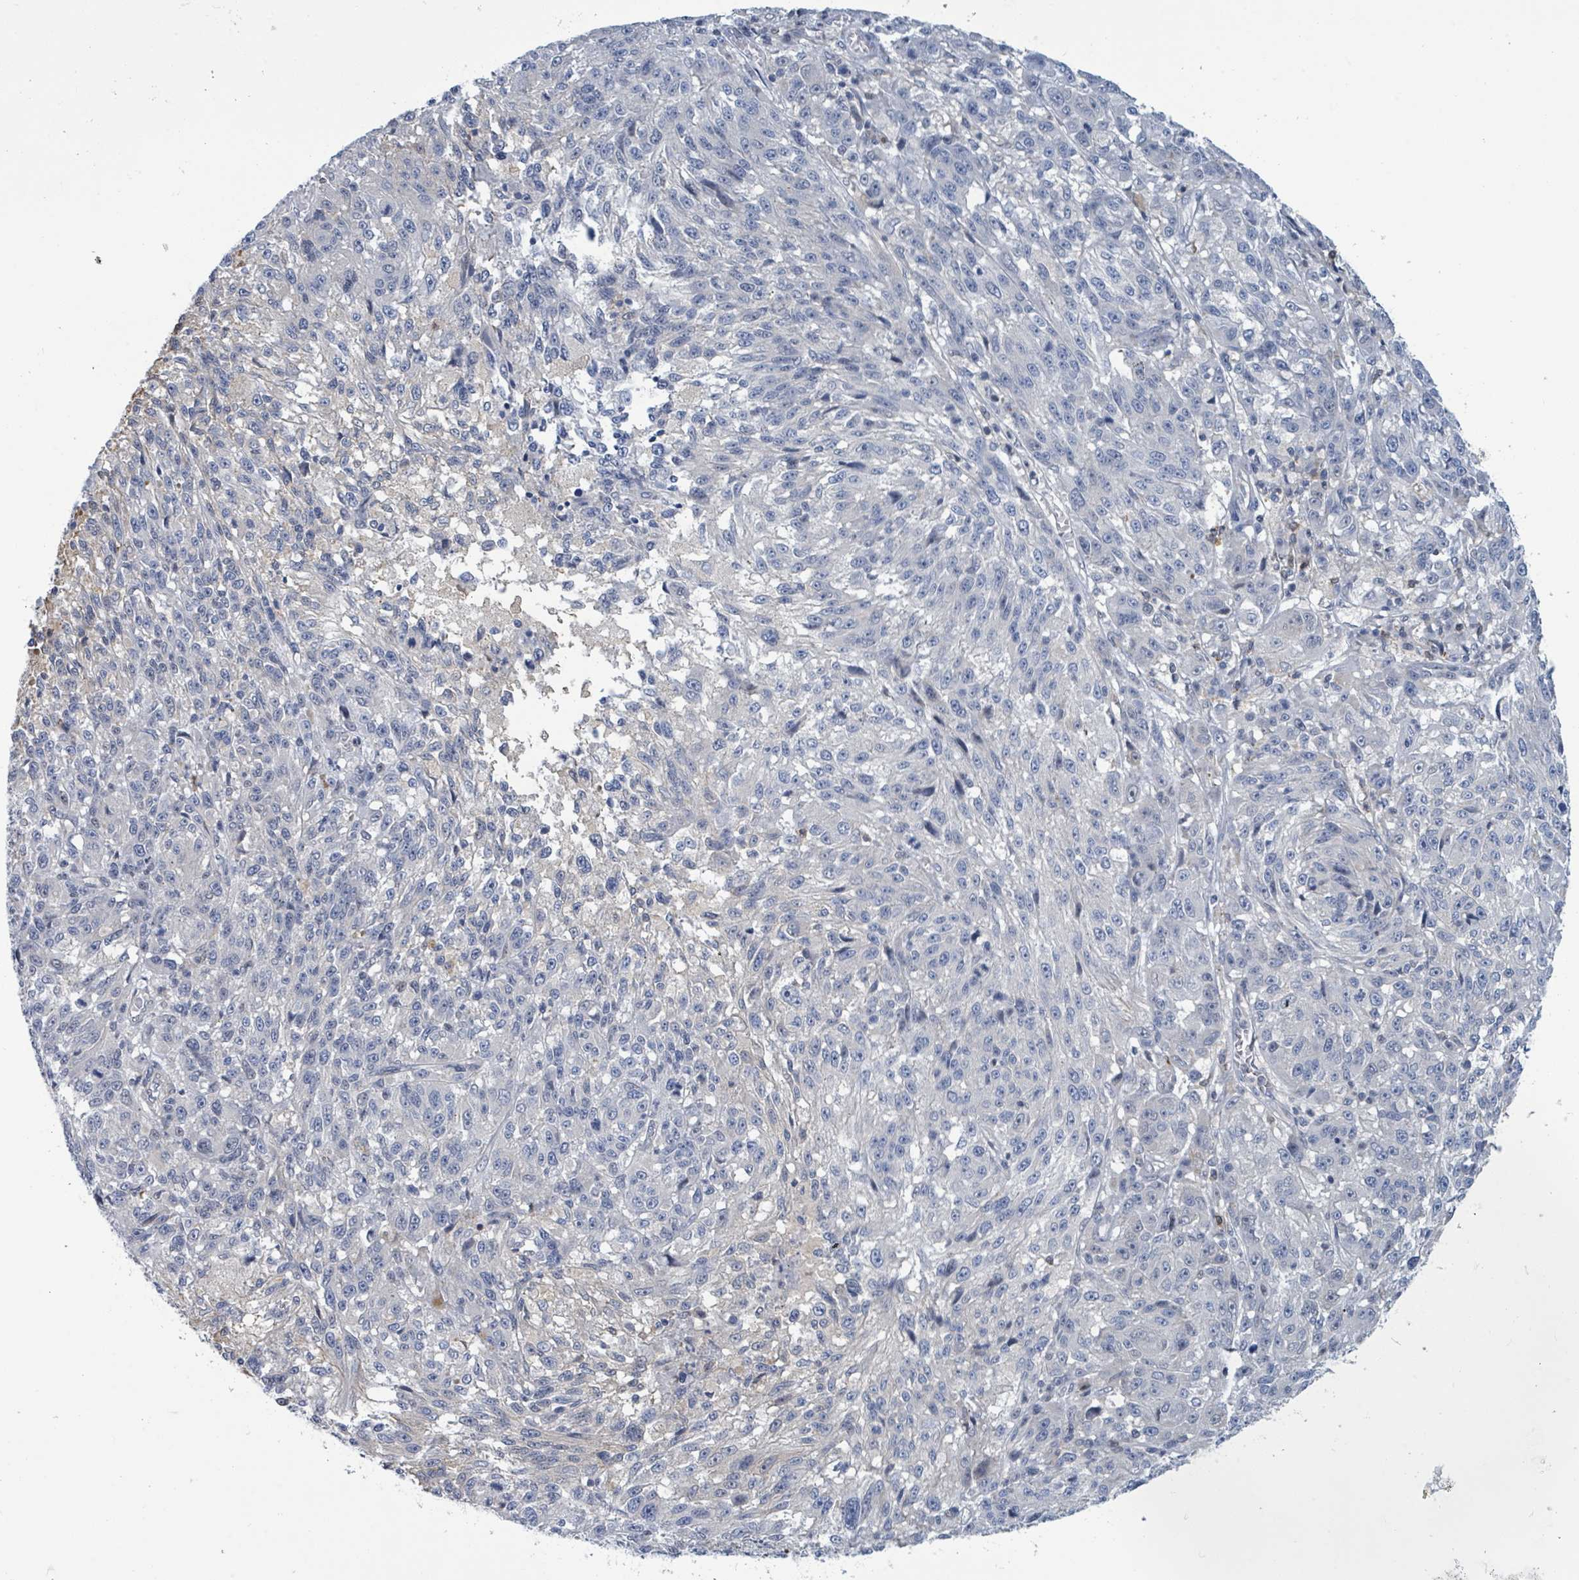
{"staining": {"intensity": "negative", "quantity": "none", "location": "none"}, "tissue": "melanoma", "cell_type": "Tumor cells", "image_type": "cancer", "snomed": [{"axis": "morphology", "description": "Malignant melanoma, NOS"}, {"axis": "topography", "description": "Skin"}], "caption": "A micrograph of malignant melanoma stained for a protein reveals no brown staining in tumor cells.", "gene": "DGKZ", "patient": {"sex": "male", "age": 53}}